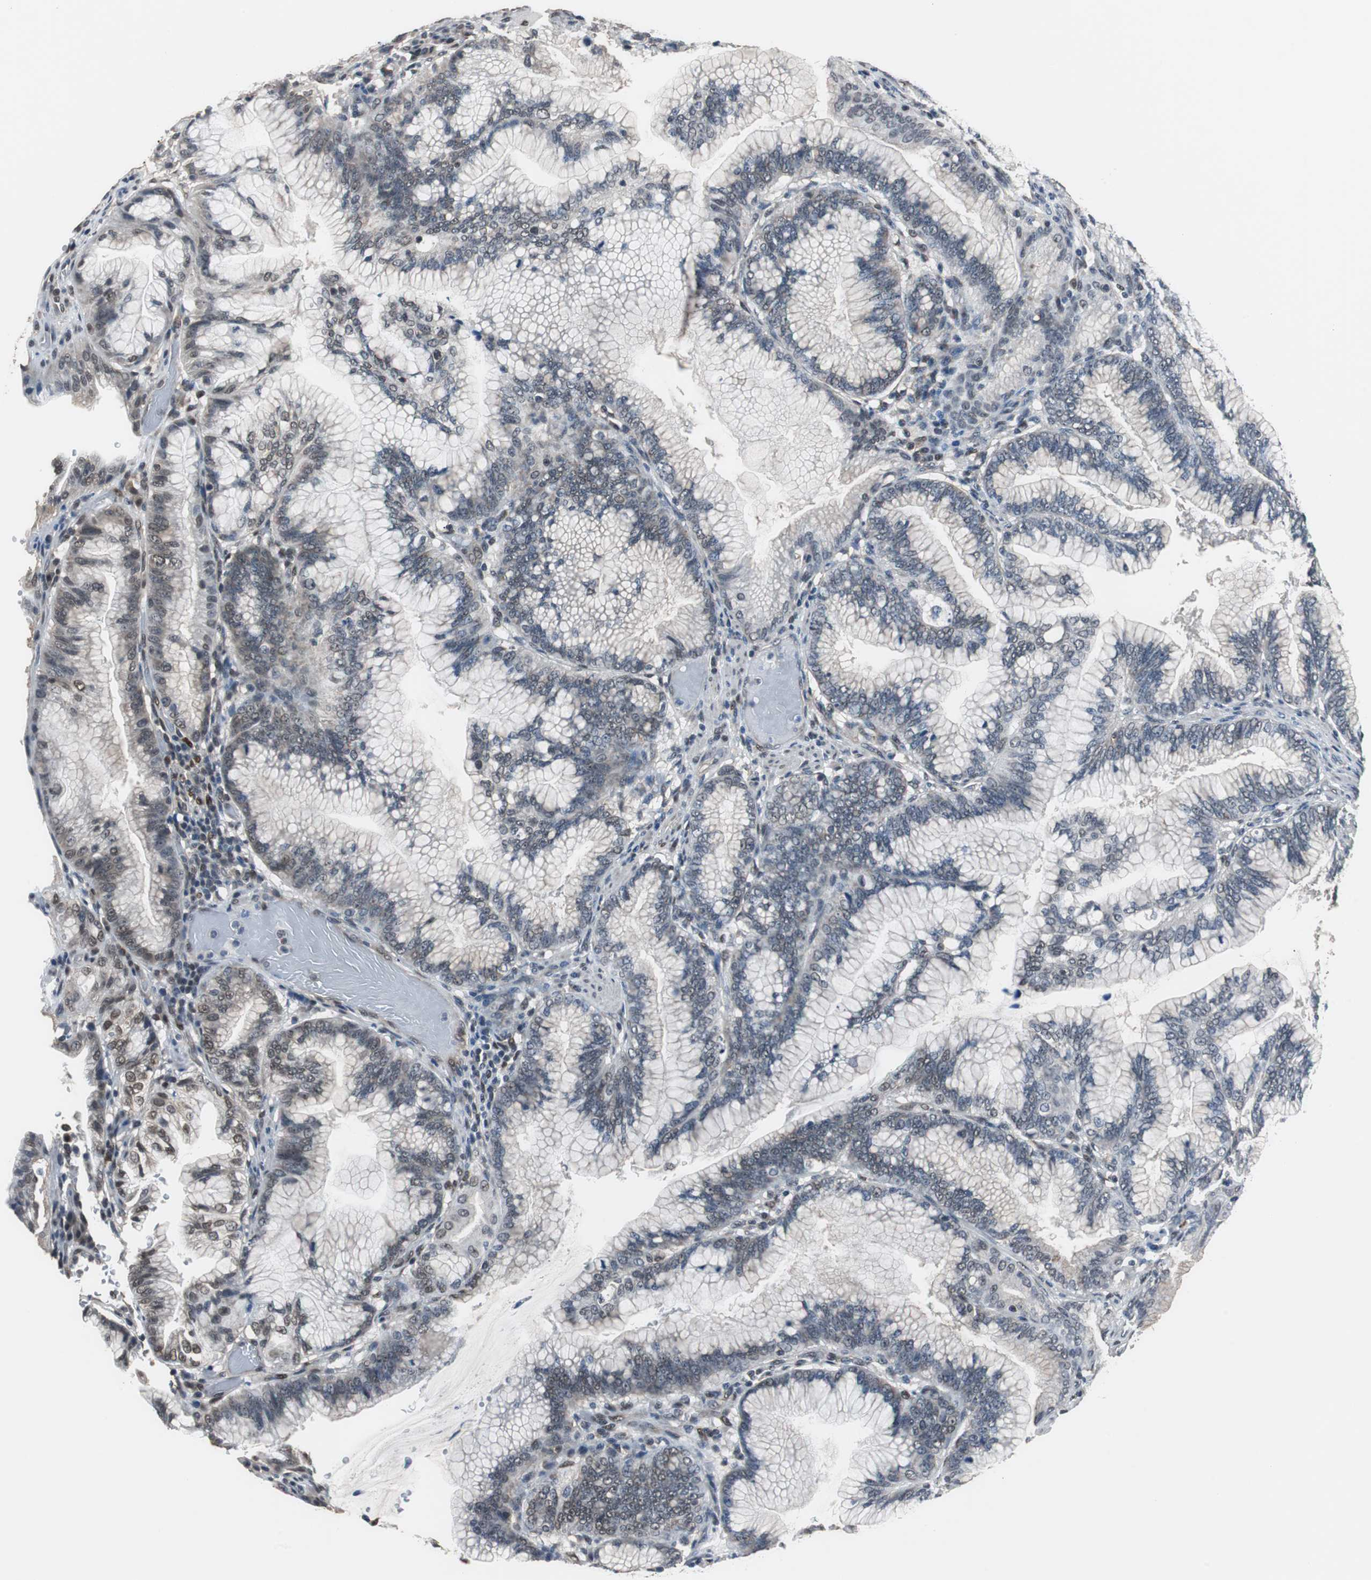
{"staining": {"intensity": "weak", "quantity": "<25%", "location": "nuclear"}, "tissue": "pancreatic cancer", "cell_type": "Tumor cells", "image_type": "cancer", "snomed": [{"axis": "morphology", "description": "Adenocarcinoma, NOS"}, {"axis": "topography", "description": "Pancreas"}], "caption": "High magnification brightfield microscopy of pancreatic adenocarcinoma stained with DAB (3,3'-diaminobenzidine) (brown) and counterstained with hematoxylin (blue): tumor cells show no significant staining.", "gene": "ZHX2", "patient": {"sex": "female", "age": 64}}